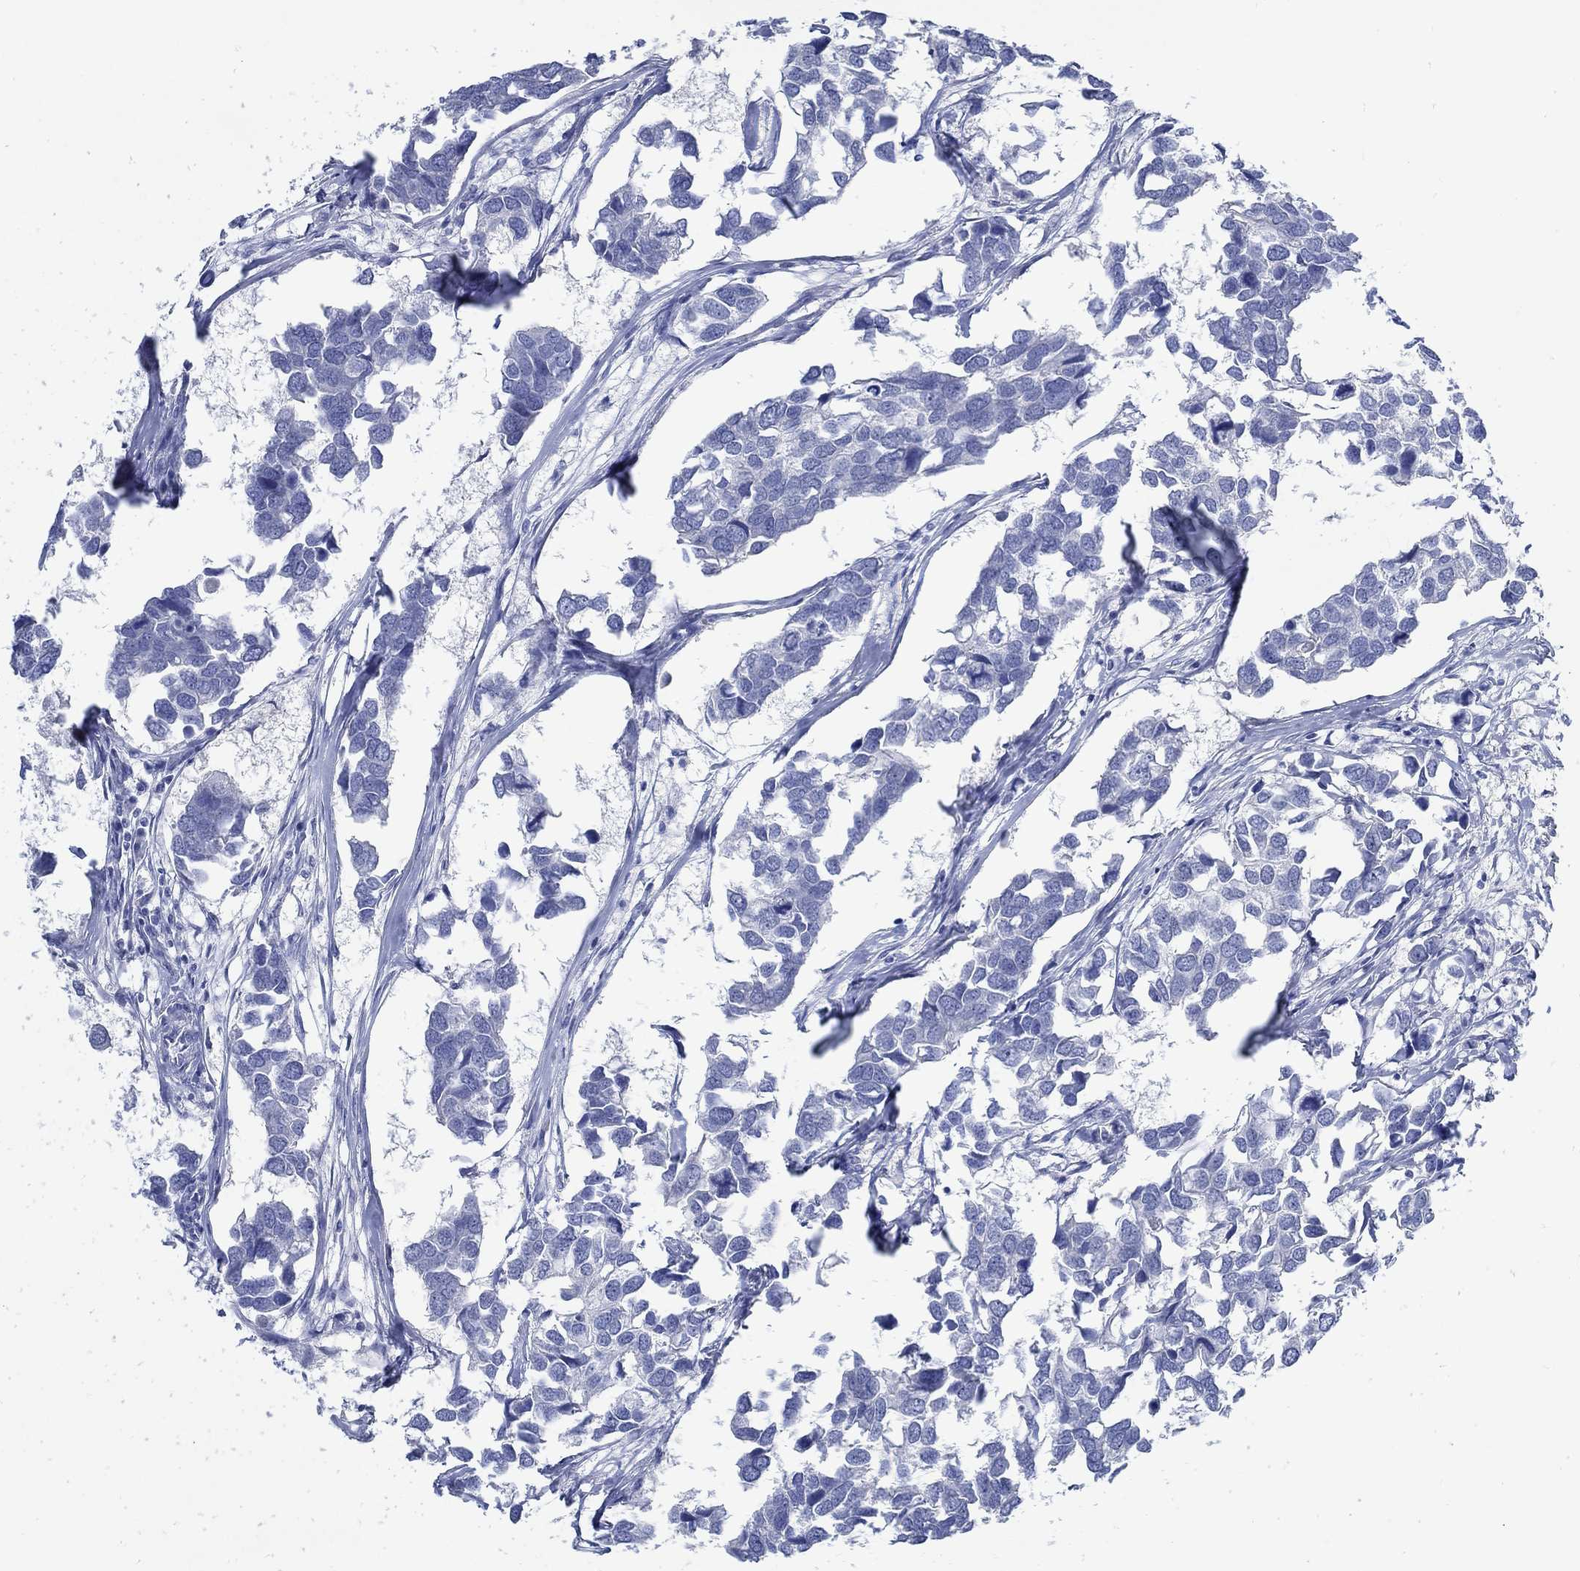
{"staining": {"intensity": "negative", "quantity": "none", "location": "none"}, "tissue": "breast cancer", "cell_type": "Tumor cells", "image_type": "cancer", "snomed": [{"axis": "morphology", "description": "Duct carcinoma"}, {"axis": "topography", "description": "Breast"}], "caption": "Immunohistochemical staining of human breast invasive ductal carcinoma shows no significant positivity in tumor cells.", "gene": "KCNA1", "patient": {"sex": "female", "age": 83}}